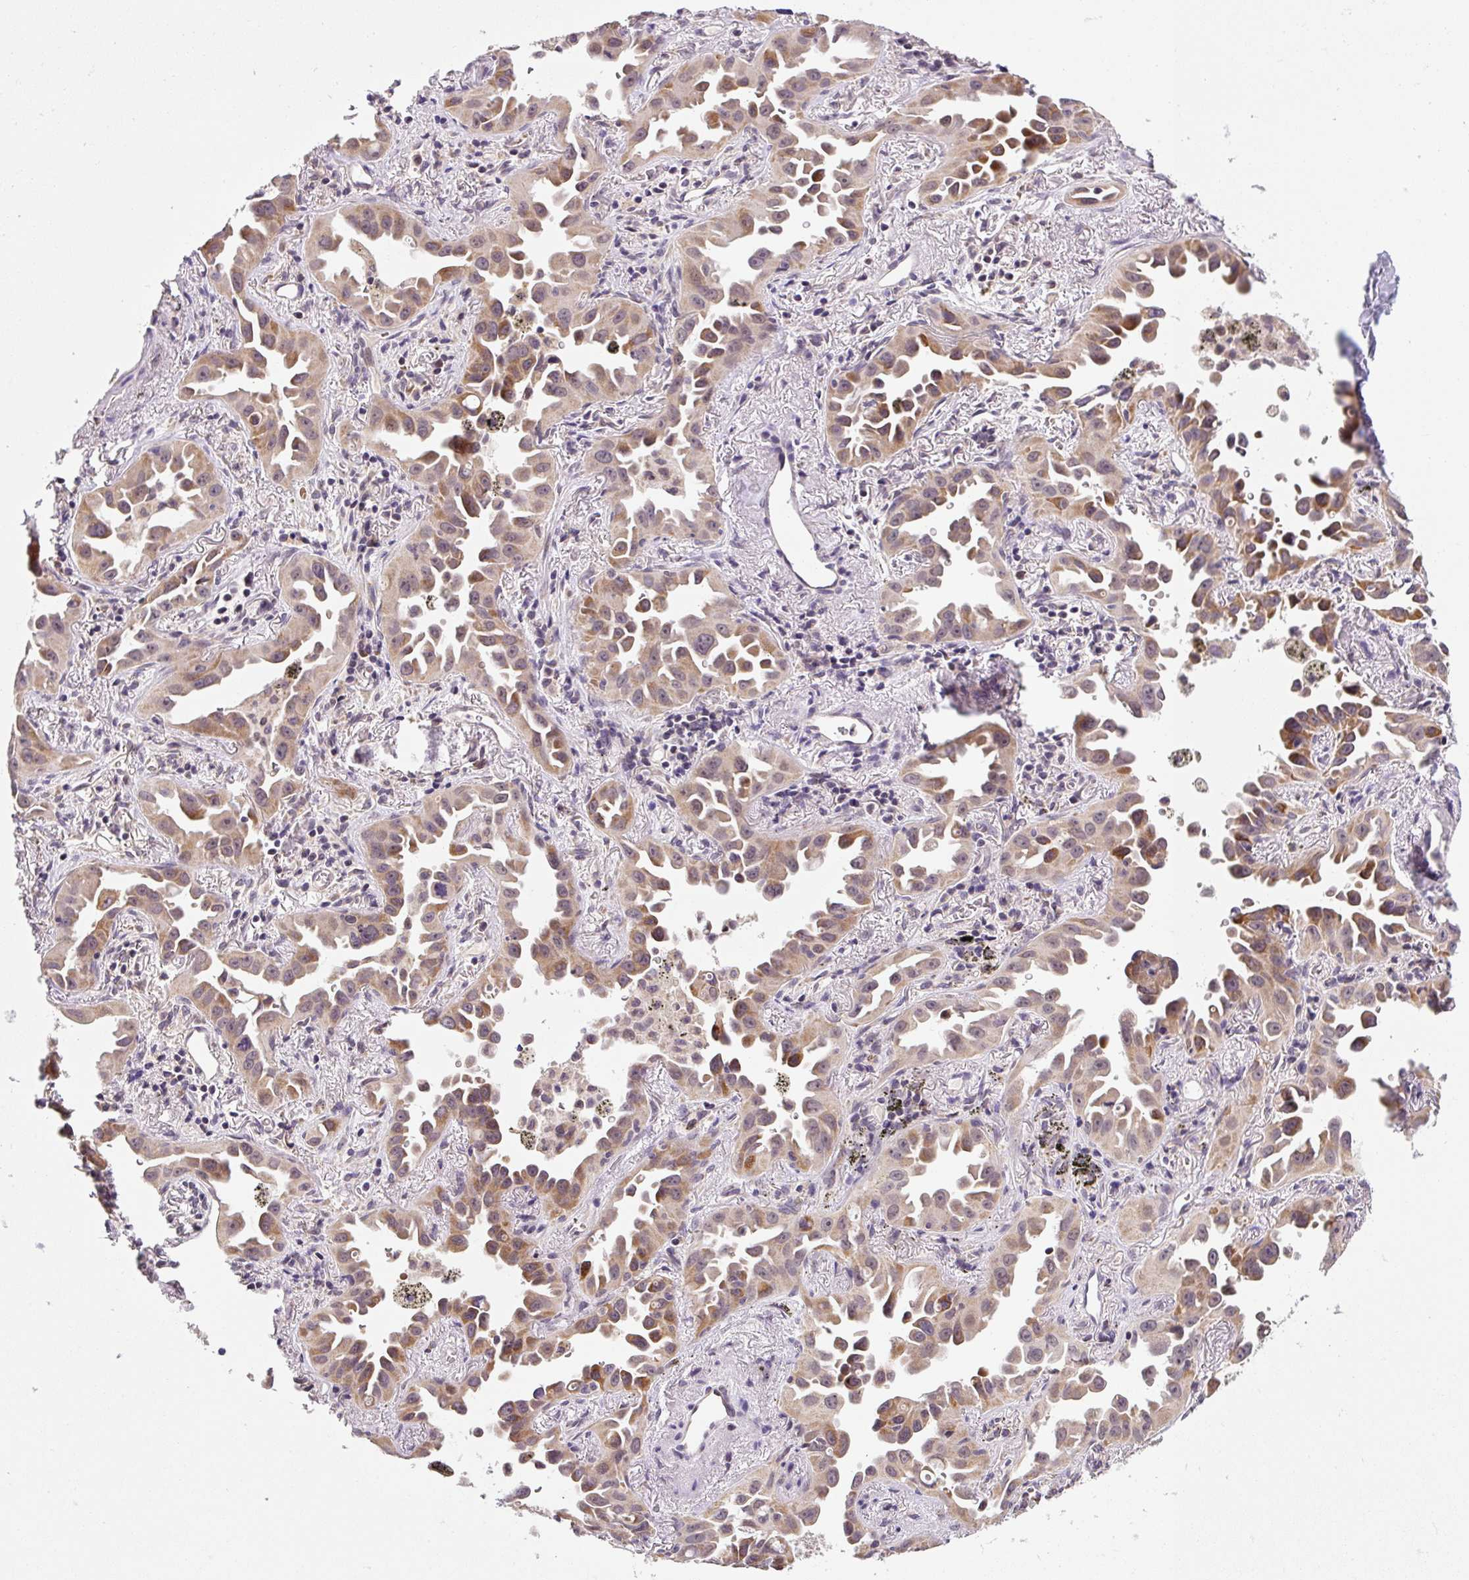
{"staining": {"intensity": "moderate", "quantity": ">75%", "location": "cytoplasmic/membranous"}, "tissue": "lung cancer", "cell_type": "Tumor cells", "image_type": "cancer", "snomed": [{"axis": "morphology", "description": "Adenocarcinoma, NOS"}, {"axis": "topography", "description": "Lung"}], "caption": "Protein analysis of lung cancer (adenocarcinoma) tissue demonstrates moderate cytoplasmic/membranous expression in approximately >75% of tumor cells.", "gene": "MFSD9", "patient": {"sex": "male", "age": 68}}